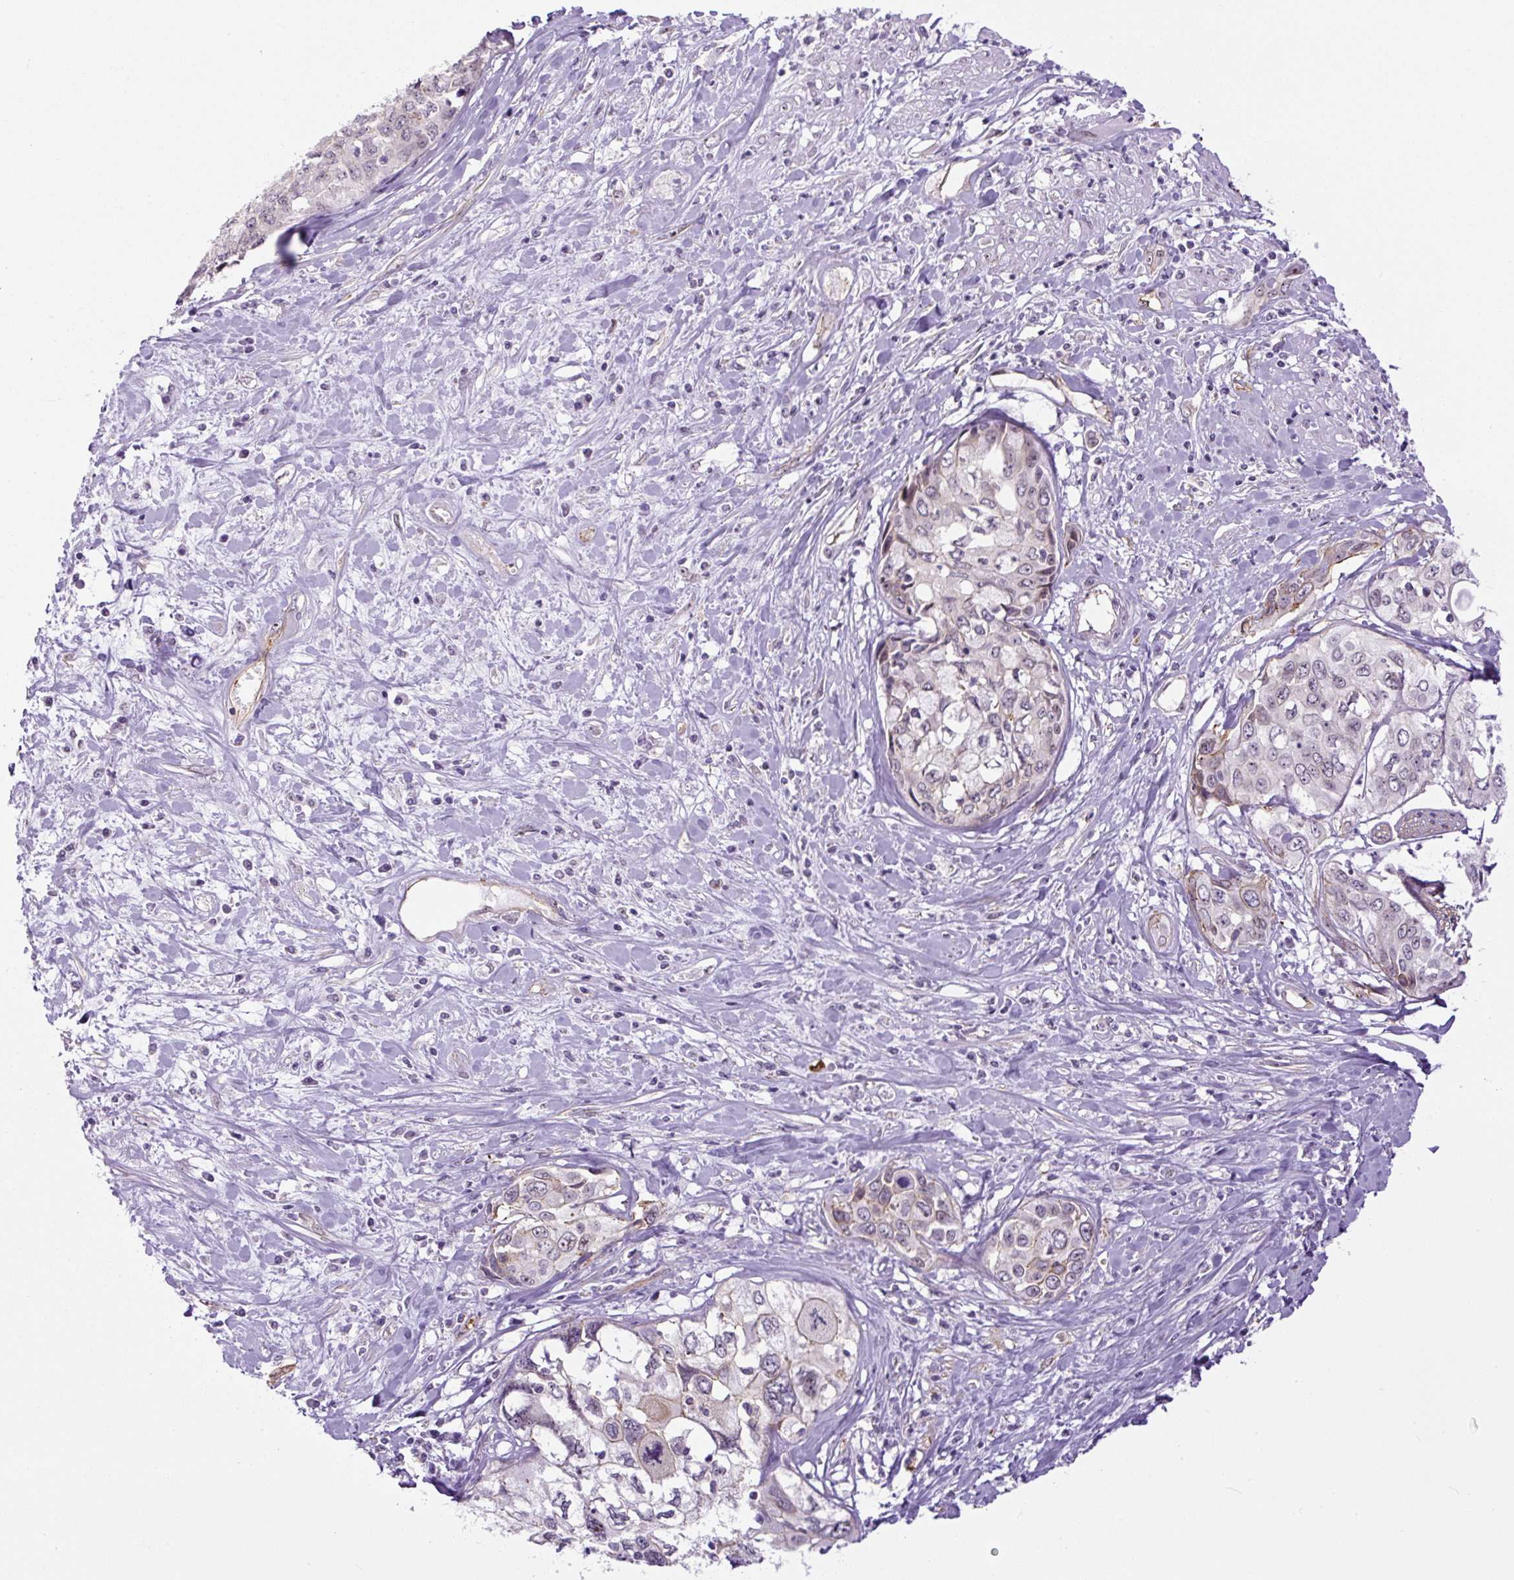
{"staining": {"intensity": "negative", "quantity": "none", "location": "none"}, "tissue": "cervical cancer", "cell_type": "Tumor cells", "image_type": "cancer", "snomed": [{"axis": "morphology", "description": "Squamous cell carcinoma, NOS"}, {"axis": "topography", "description": "Cervix"}], "caption": "Immunohistochemical staining of human cervical cancer (squamous cell carcinoma) displays no significant positivity in tumor cells. (Stains: DAB (3,3'-diaminobenzidine) immunohistochemistry (IHC) with hematoxylin counter stain, Microscopy: brightfield microscopy at high magnification).", "gene": "MYO5C", "patient": {"sex": "female", "age": 31}}